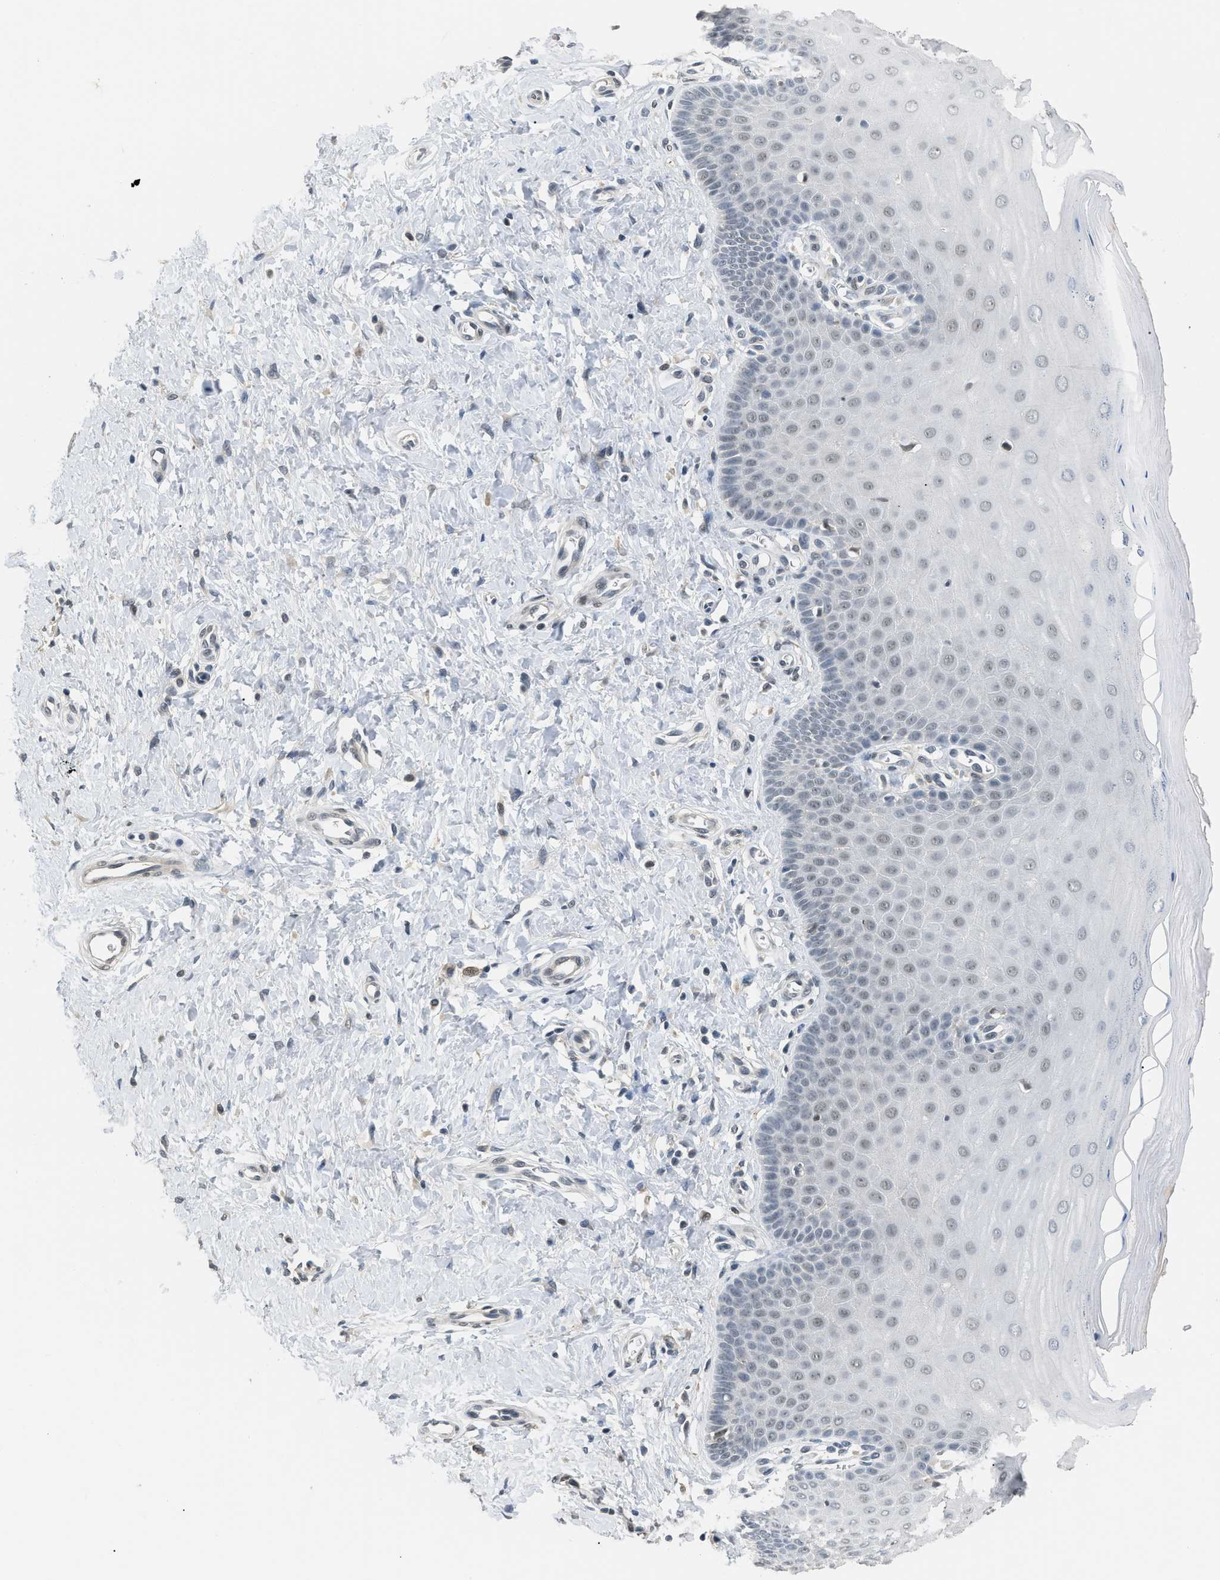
{"staining": {"intensity": "negative", "quantity": "none", "location": "none"}, "tissue": "cervix", "cell_type": "Glandular cells", "image_type": "normal", "snomed": [{"axis": "morphology", "description": "Normal tissue, NOS"}, {"axis": "topography", "description": "Cervix"}], "caption": "IHC photomicrograph of unremarkable cervix stained for a protein (brown), which displays no expression in glandular cells. The staining was performed using DAB to visualize the protein expression in brown, while the nuclei were stained in blue with hematoxylin (Magnification: 20x).", "gene": "MZF1", "patient": {"sex": "female", "age": 55}}